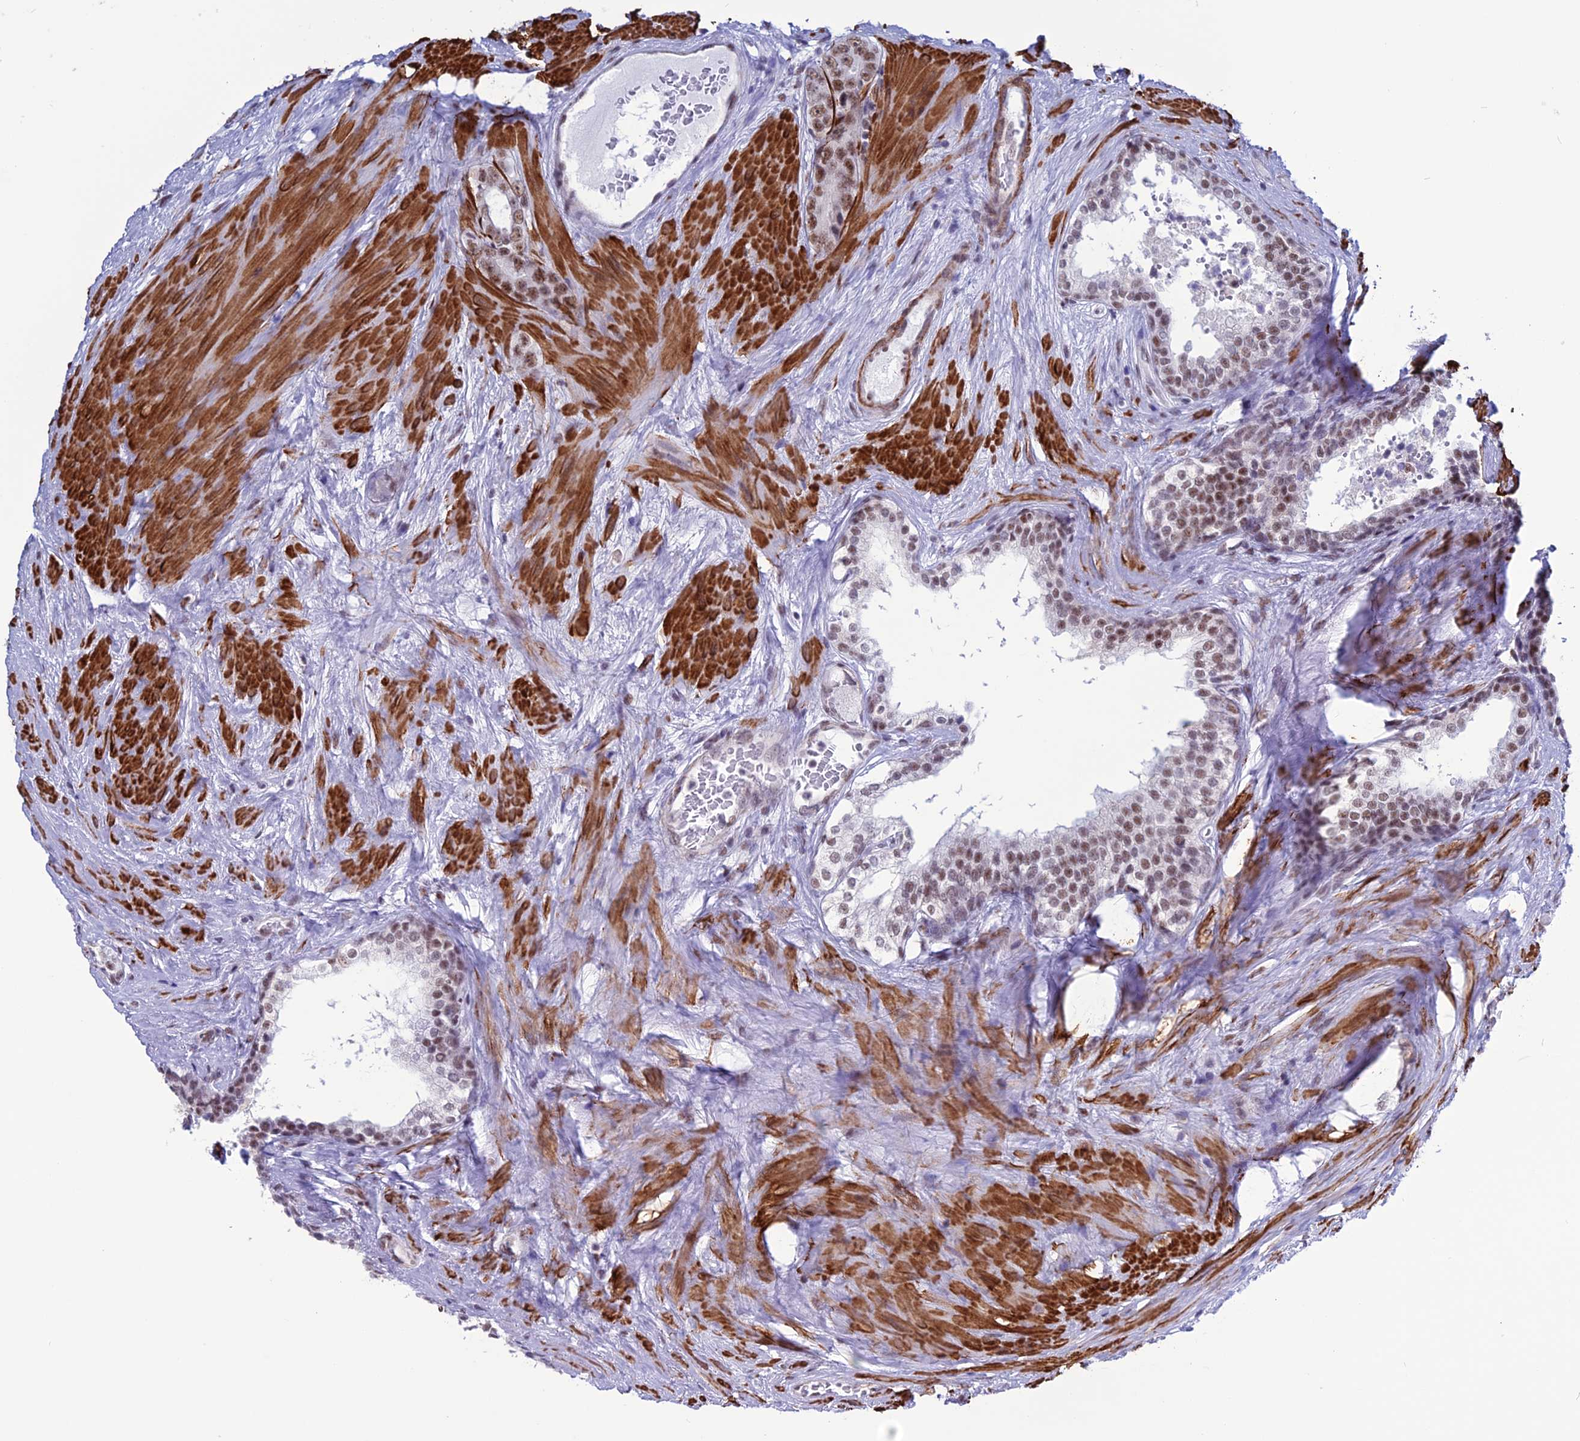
{"staining": {"intensity": "moderate", "quantity": ">75%", "location": "nuclear"}, "tissue": "prostate cancer", "cell_type": "Tumor cells", "image_type": "cancer", "snomed": [{"axis": "morphology", "description": "Adenocarcinoma, High grade"}, {"axis": "topography", "description": "Prostate"}], "caption": "DAB (3,3'-diaminobenzidine) immunohistochemical staining of human prostate cancer (high-grade adenocarcinoma) demonstrates moderate nuclear protein positivity in about >75% of tumor cells. (DAB (3,3'-diaminobenzidine) IHC with brightfield microscopy, high magnification).", "gene": "U2AF1", "patient": {"sex": "male", "age": 56}}